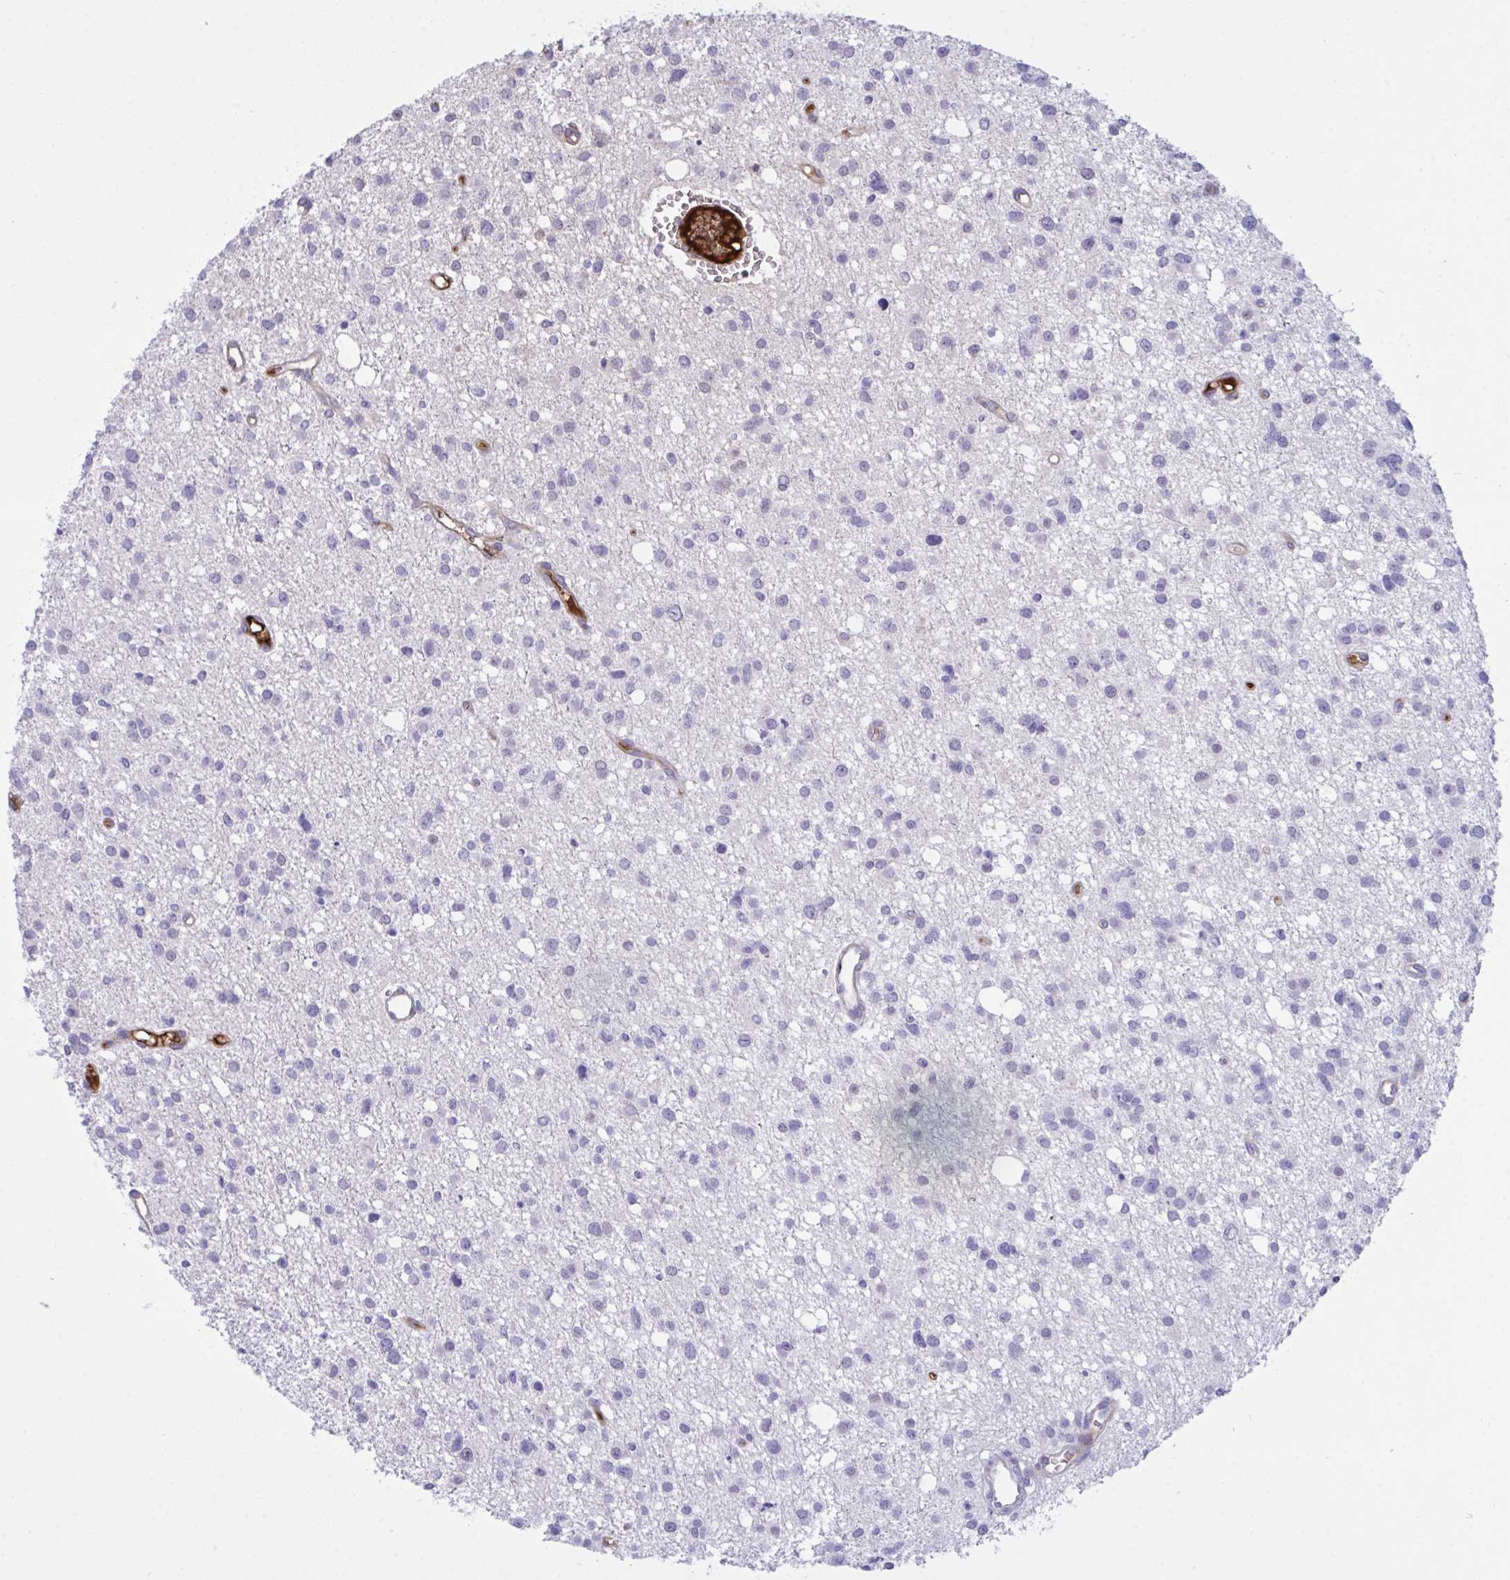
{"staining": {"intensity": "negative", "quantity": "none", "location": "none"}, "tissue": "glioma", "cell_type": "Tumor cells", "image_type": "cancer", "snomed": [{"axis": "morphology", "description": "Glioma, malignant, High grade"}, {"axis": "topography", "description": "Brain"}], "caption": "Image shows no significant protein positivity in tumor cells of high-grade glioma (malignant).", "gene": "F2", "patient": {"sex": "male", "age": 23}}